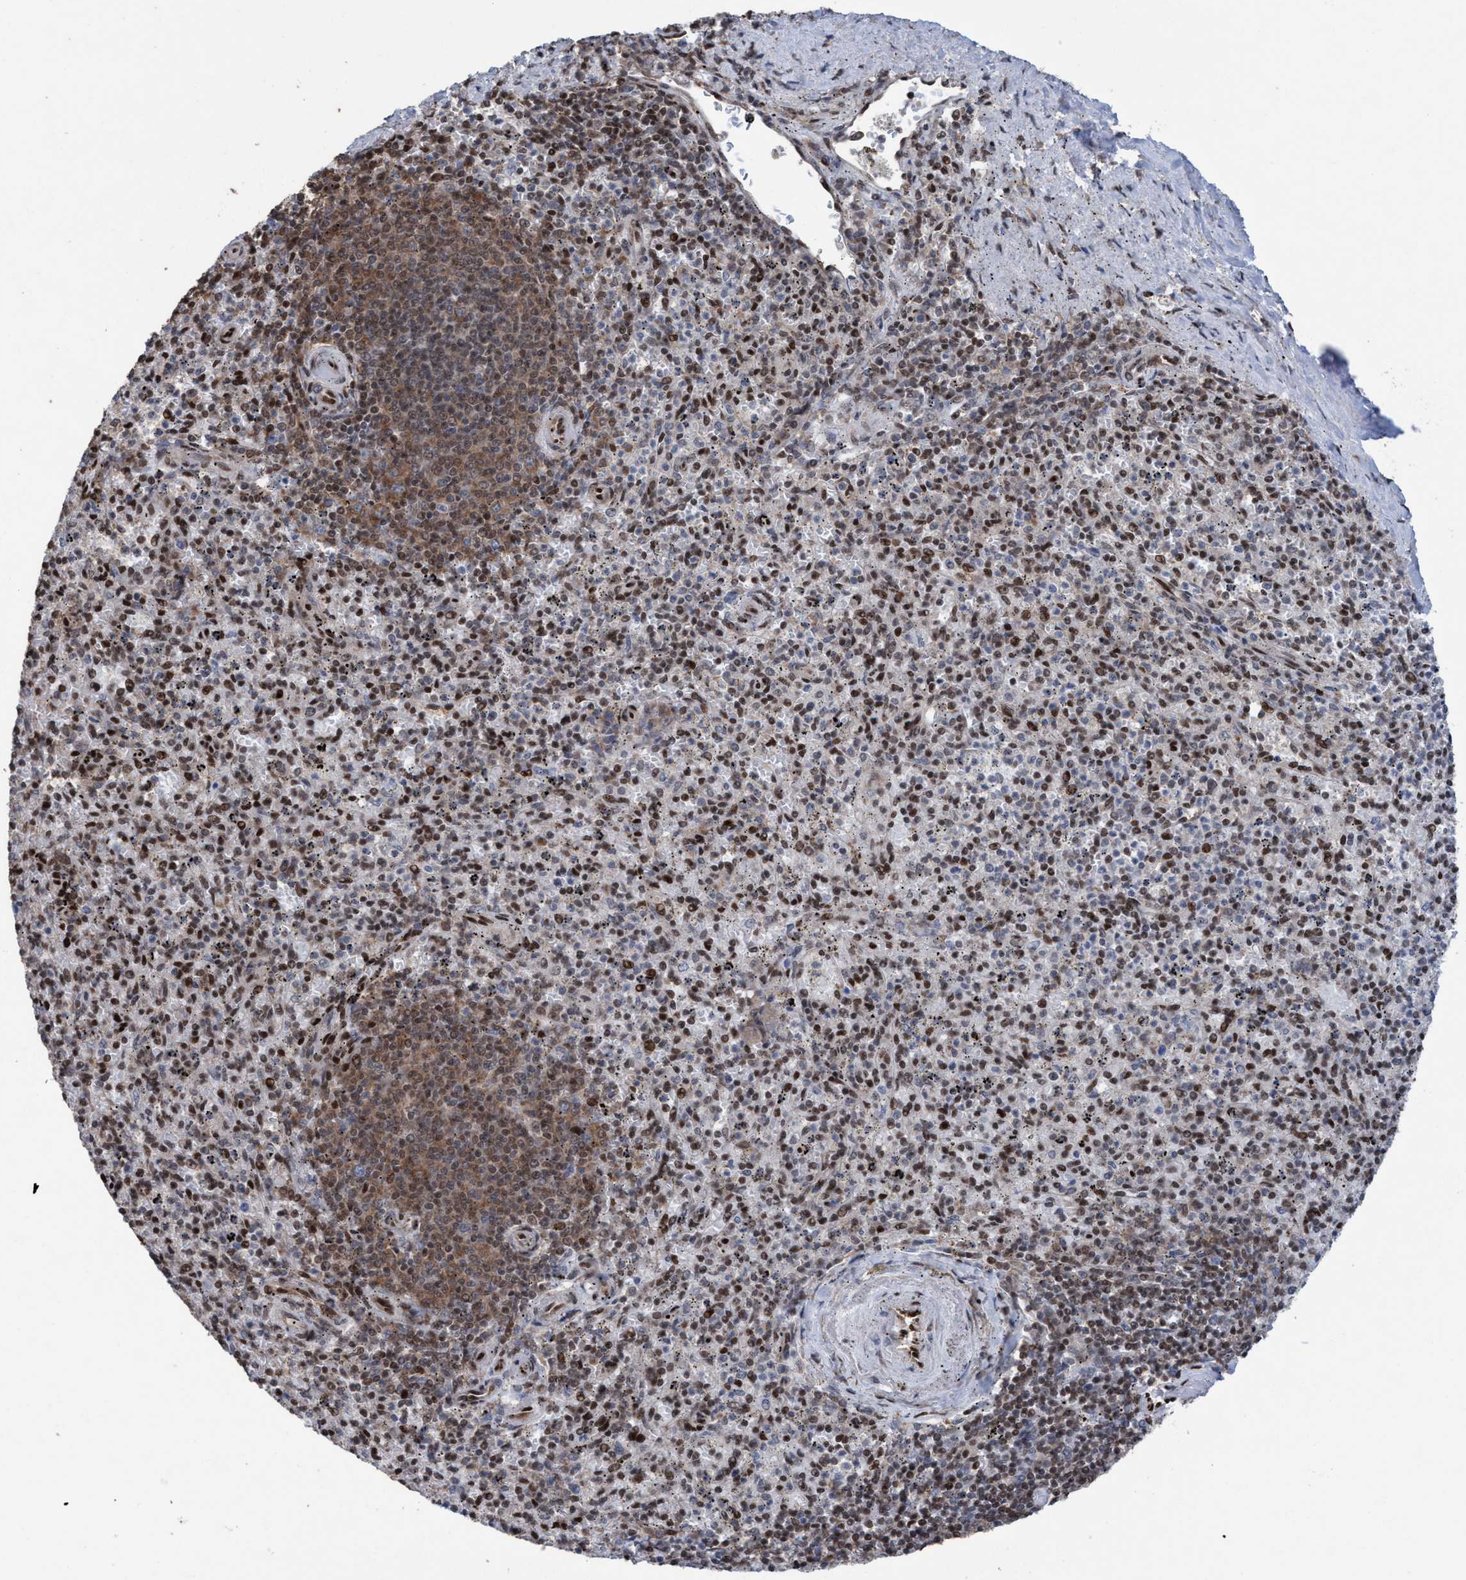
{"staining": {"intensity": "moderate", "quantity": "25%-75%", "location": "nuclear"}, "tissue": "spleen", "cell_type": "Cells in red pulp", "image_type": "normal", "snomed": [{"axis": "morphology", "description": "Normal tissue, NOS"}, {"axis": "topography", "description": "Spleen"}], "caption": "Brown immunohistochemical staining in unremarkable human spleen demonstrates moderate nuclear expression in approximately 25%-75% of cells in red pulp.", "gene": "METAP2", "patient": {"sex": "male", "age": 72}}